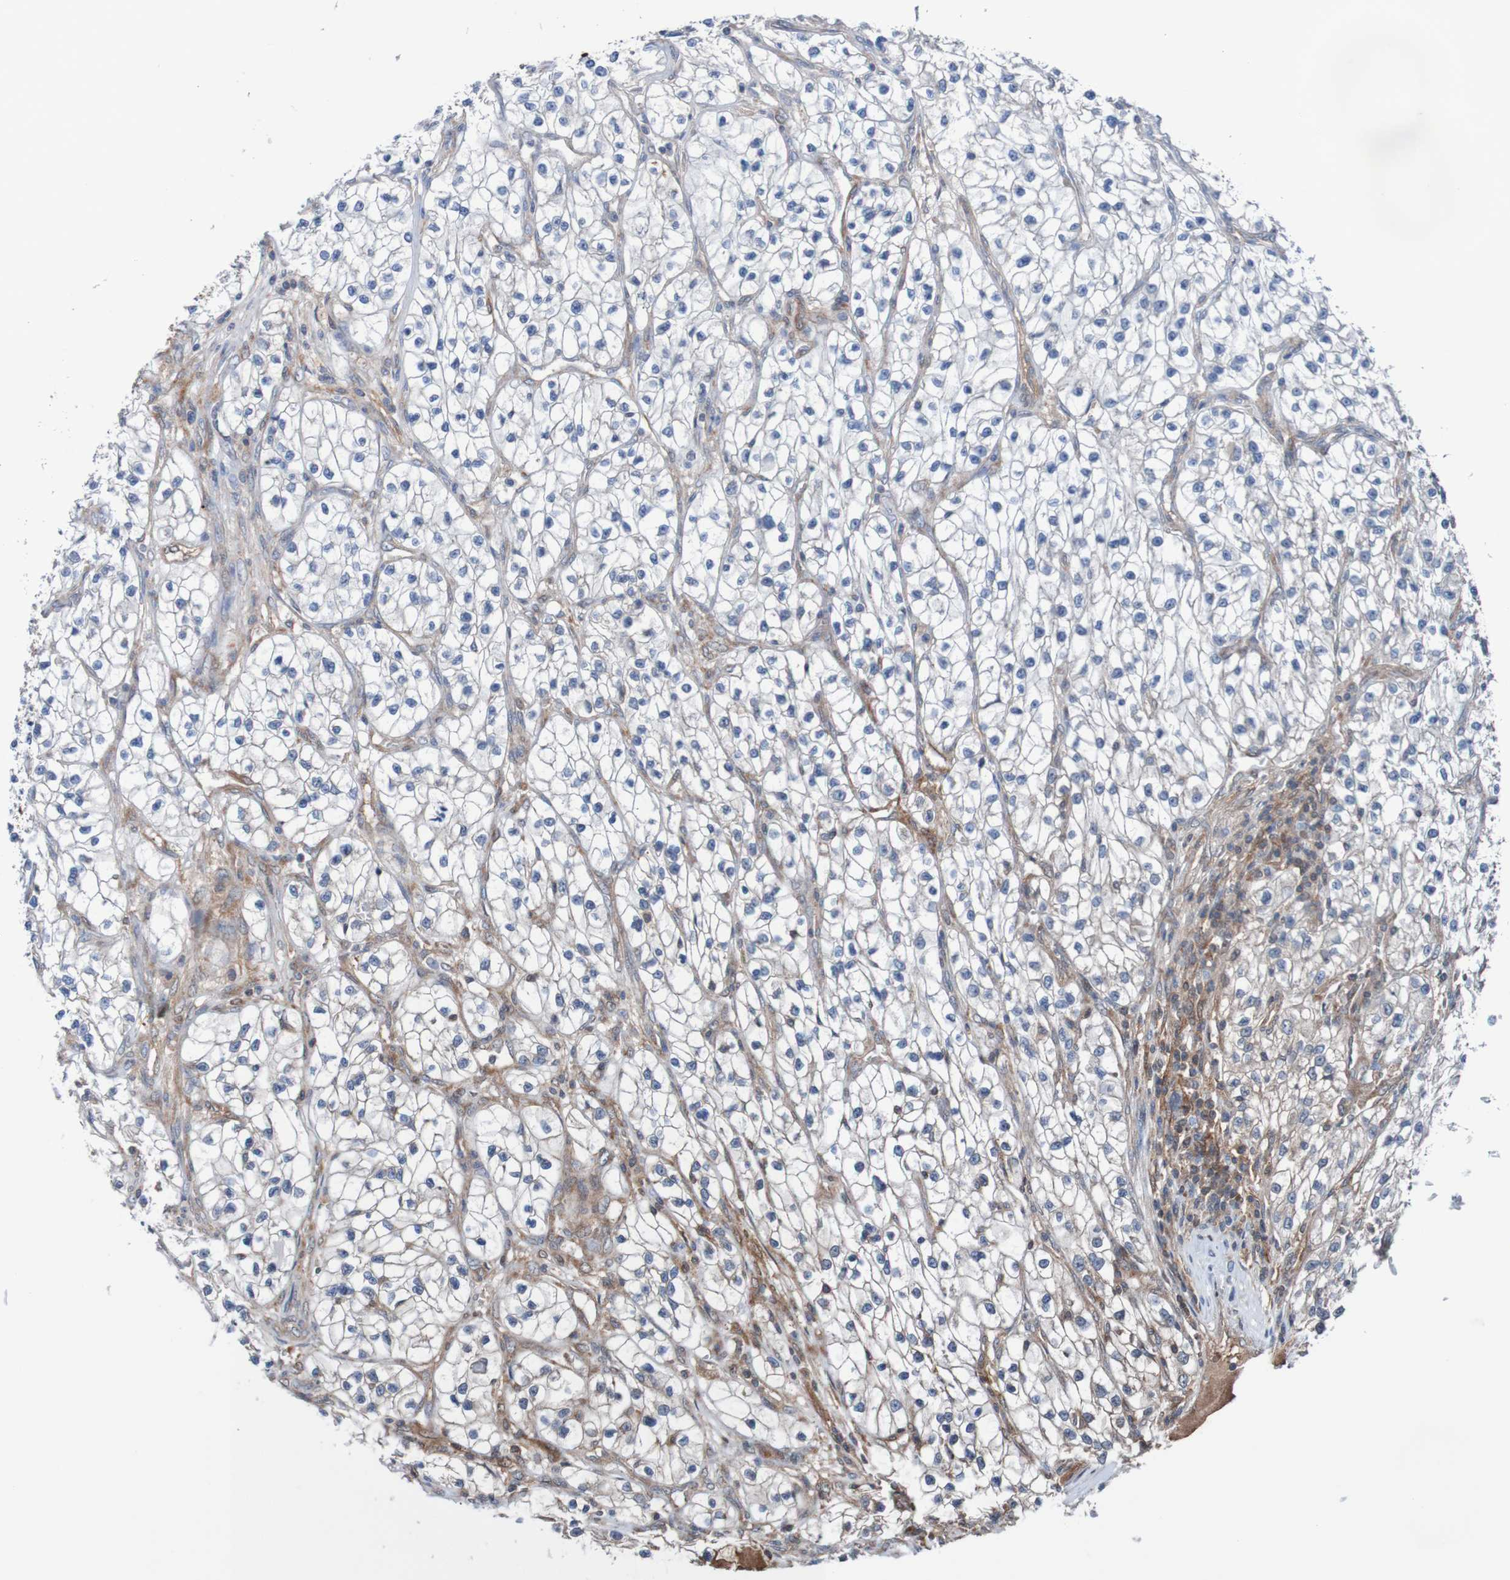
{"staining": {"intensity": "negative", "quantity": "none", "location": "none"}, "tissue": "renal cancer", "cell_type": "Tumor cells", "image_type": "cancer", "snomed": [{"axis": "morphology", "description": "Adenocarcinoma, NOS"}, {"axis": "topography", "description": "Kidney"}], "caption": "There is no significant positivity in tumor cells of renal cancer (adenocarcinoma).", "gene": "RIGI", "patient": {"sex": "female", "age": 57}}